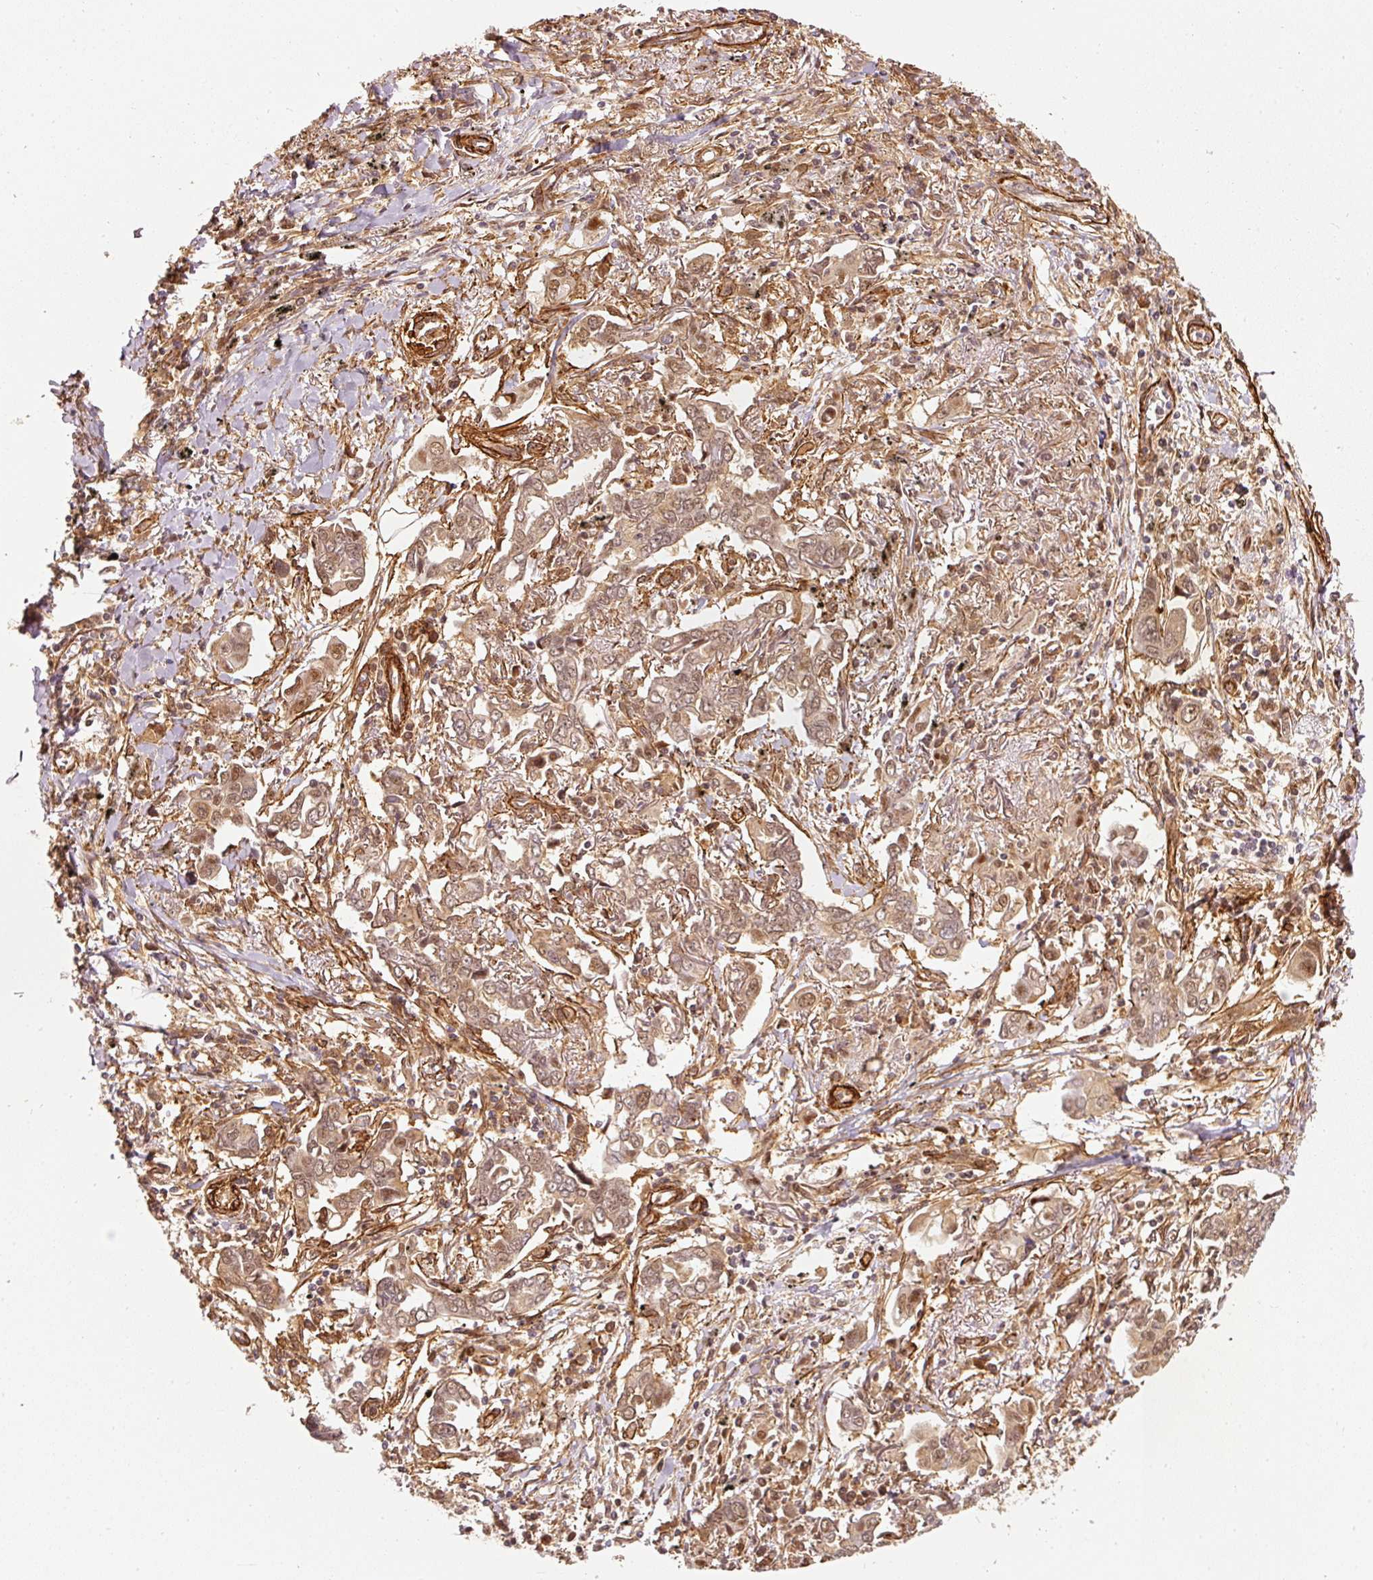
{"staining": {"intensity": "moderate", "quantity": ">75%", "location": "cytoplasmic/membranous,nuclear"}, "tissue": "lung cancer", "cell_type": "Tumor cells", "image_type": "cancer", "snomed": [{"axis": "morphology", "description": "Adenocarcinoma, NOS"}, {"axis": "topography", "description": "Lung"}], "caption": "Immunohistochemistry (IHC) image of neoplastic tissue: lung cancer (adenocarcinoma) stained using immunohistochemistry displays medium levels of moderate protein expression localized specifically in the cytoplasmic/membranous and nuclear of tumor cells, appearing as a cytoplasmic/membranous and nuclear brown color.", "gene": "PSMD1", "patient": {"sex": "male", "age": 76}}